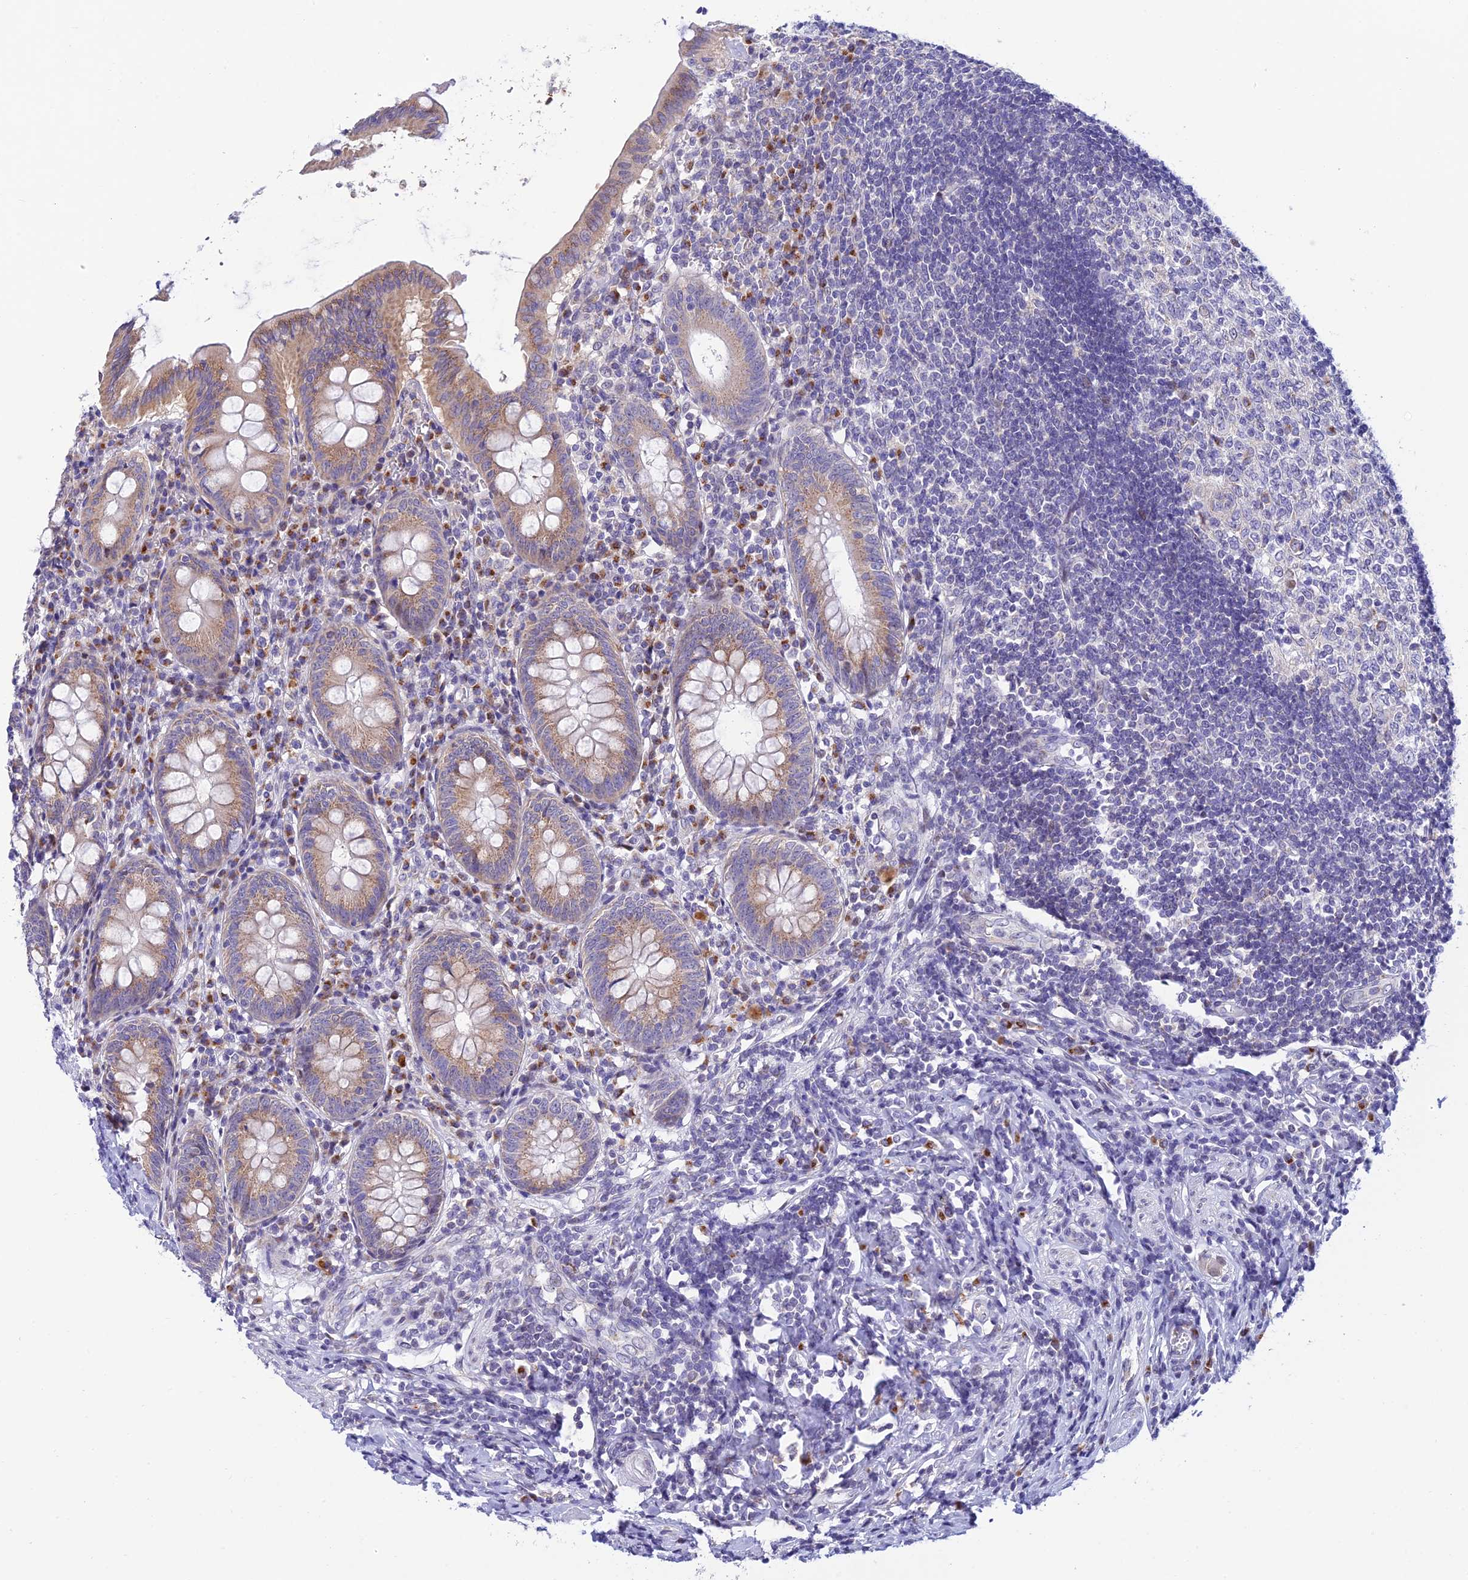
{"staining": {"intensity": "weak", "quantity": "25%-75%", "location": "cytoplasmic/membranous"}, "tissue": "appendix", "cell_type": "Glandular cells", "image_type": "normal", "snomed": [{"axis": "morphology", "description": "Normal tissue, NOS"}, {"axis": "topography", "description": "Appendix"}], "caption": "The photomicrograph shows a brown stain indicating the presence of a protein in the cytoplasmic/membranous of glandular cells in appendix.", "gene": "INKA1", "patient": {"sex": "female", "age": 54}}